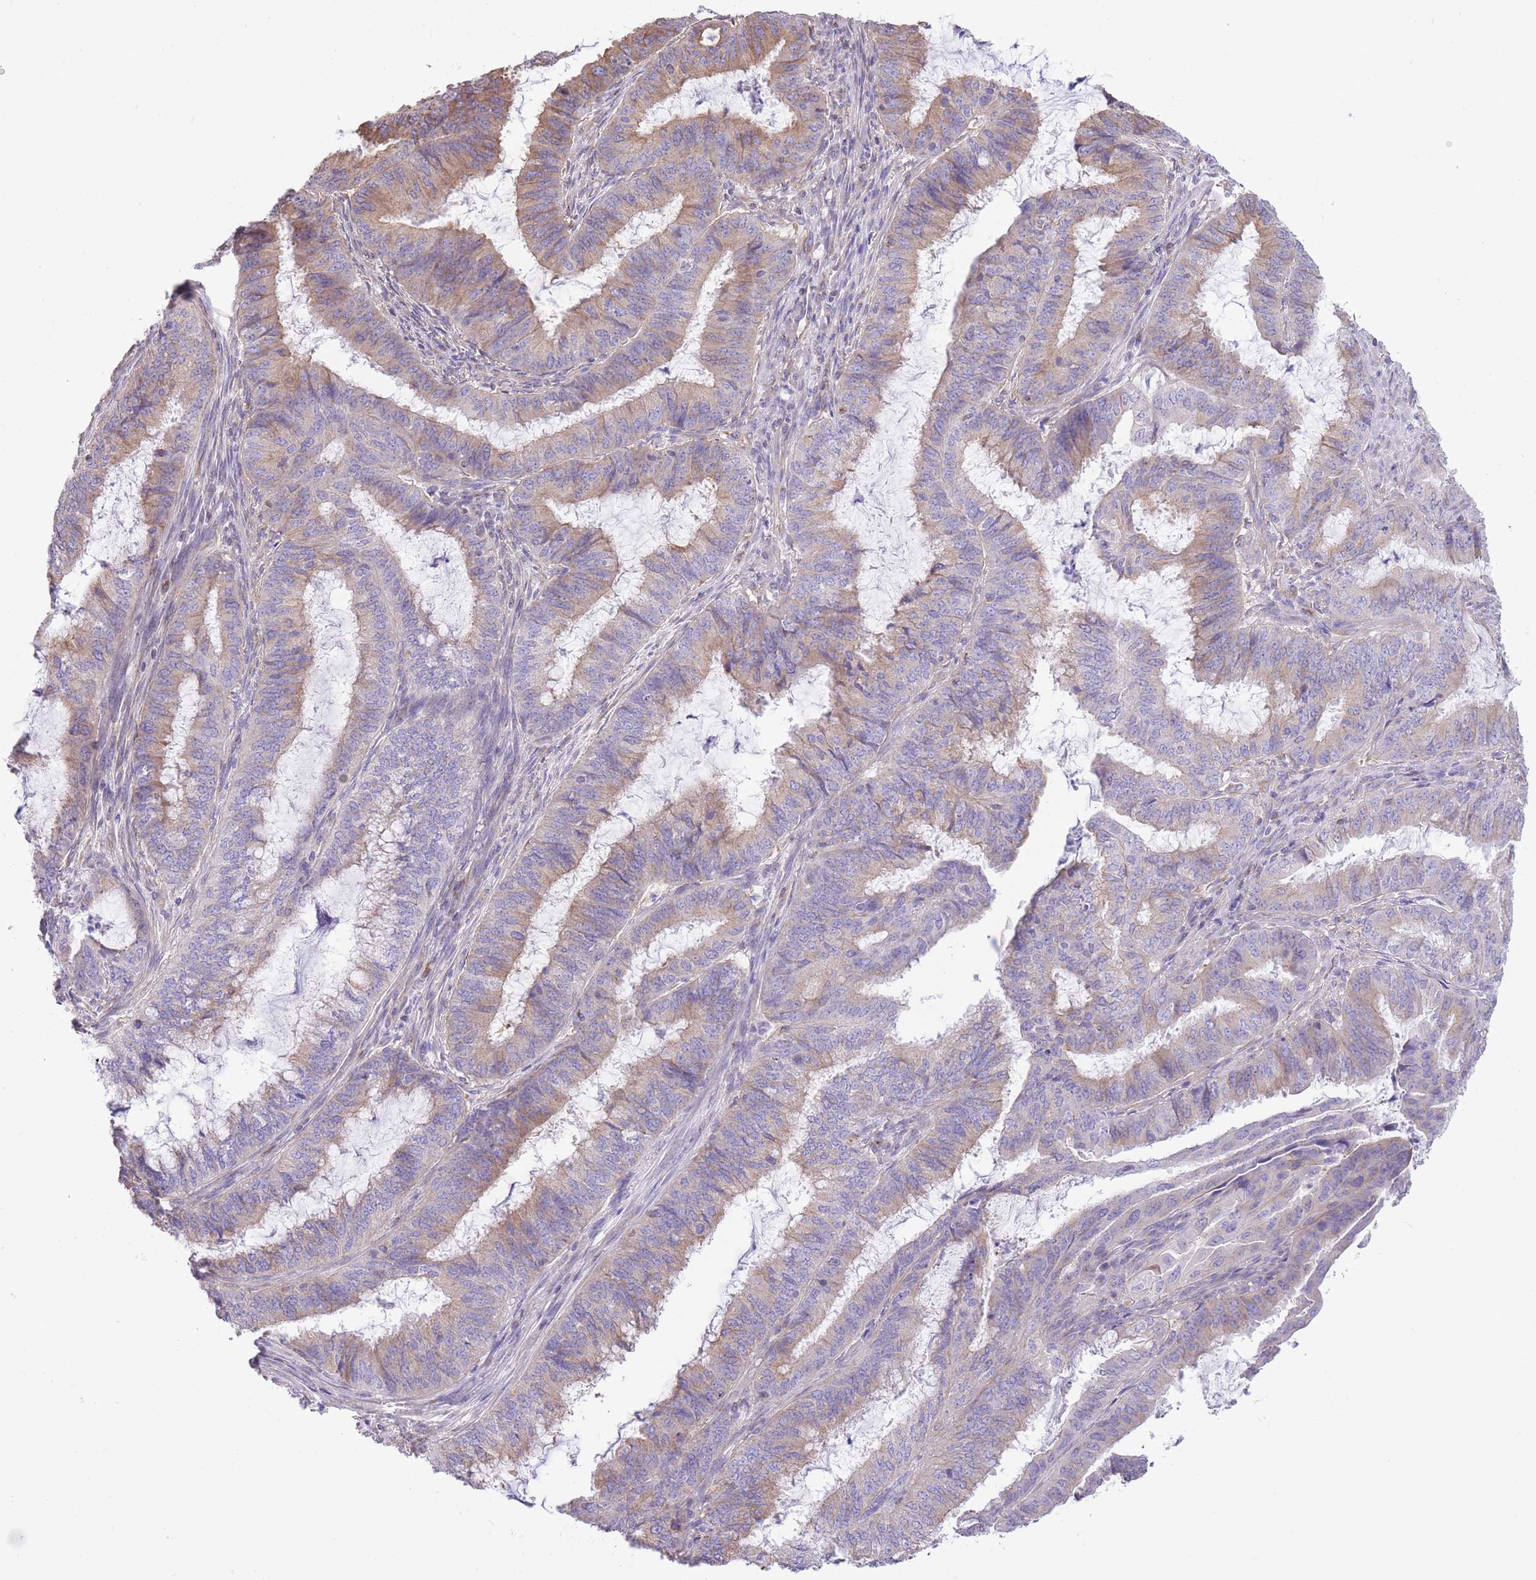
{"staining": {"intensity": "weak", "quantity": "25%-75%", "location": "cytoplasmic/membranous"}, "tissue": "endometrial cancer", "cell_type": "Tumor cells", "image_type": "cancer", "snomed": [{"axis": "morphology", "description": "Adenocarcinoma, NOS"}, {"axis": "topography", "description": "Endometrium"}], "caption": "An immunohistochemistry (IHC) micrograph of tumor tissue is shown. Protein staining in brown shows weak cytoplasmic/membranous positivity in endometrial cancer (adenocarcinoma) within tumor cells.", "gene": "RHOU", "patient": {"sex": "female", "age": 51}}